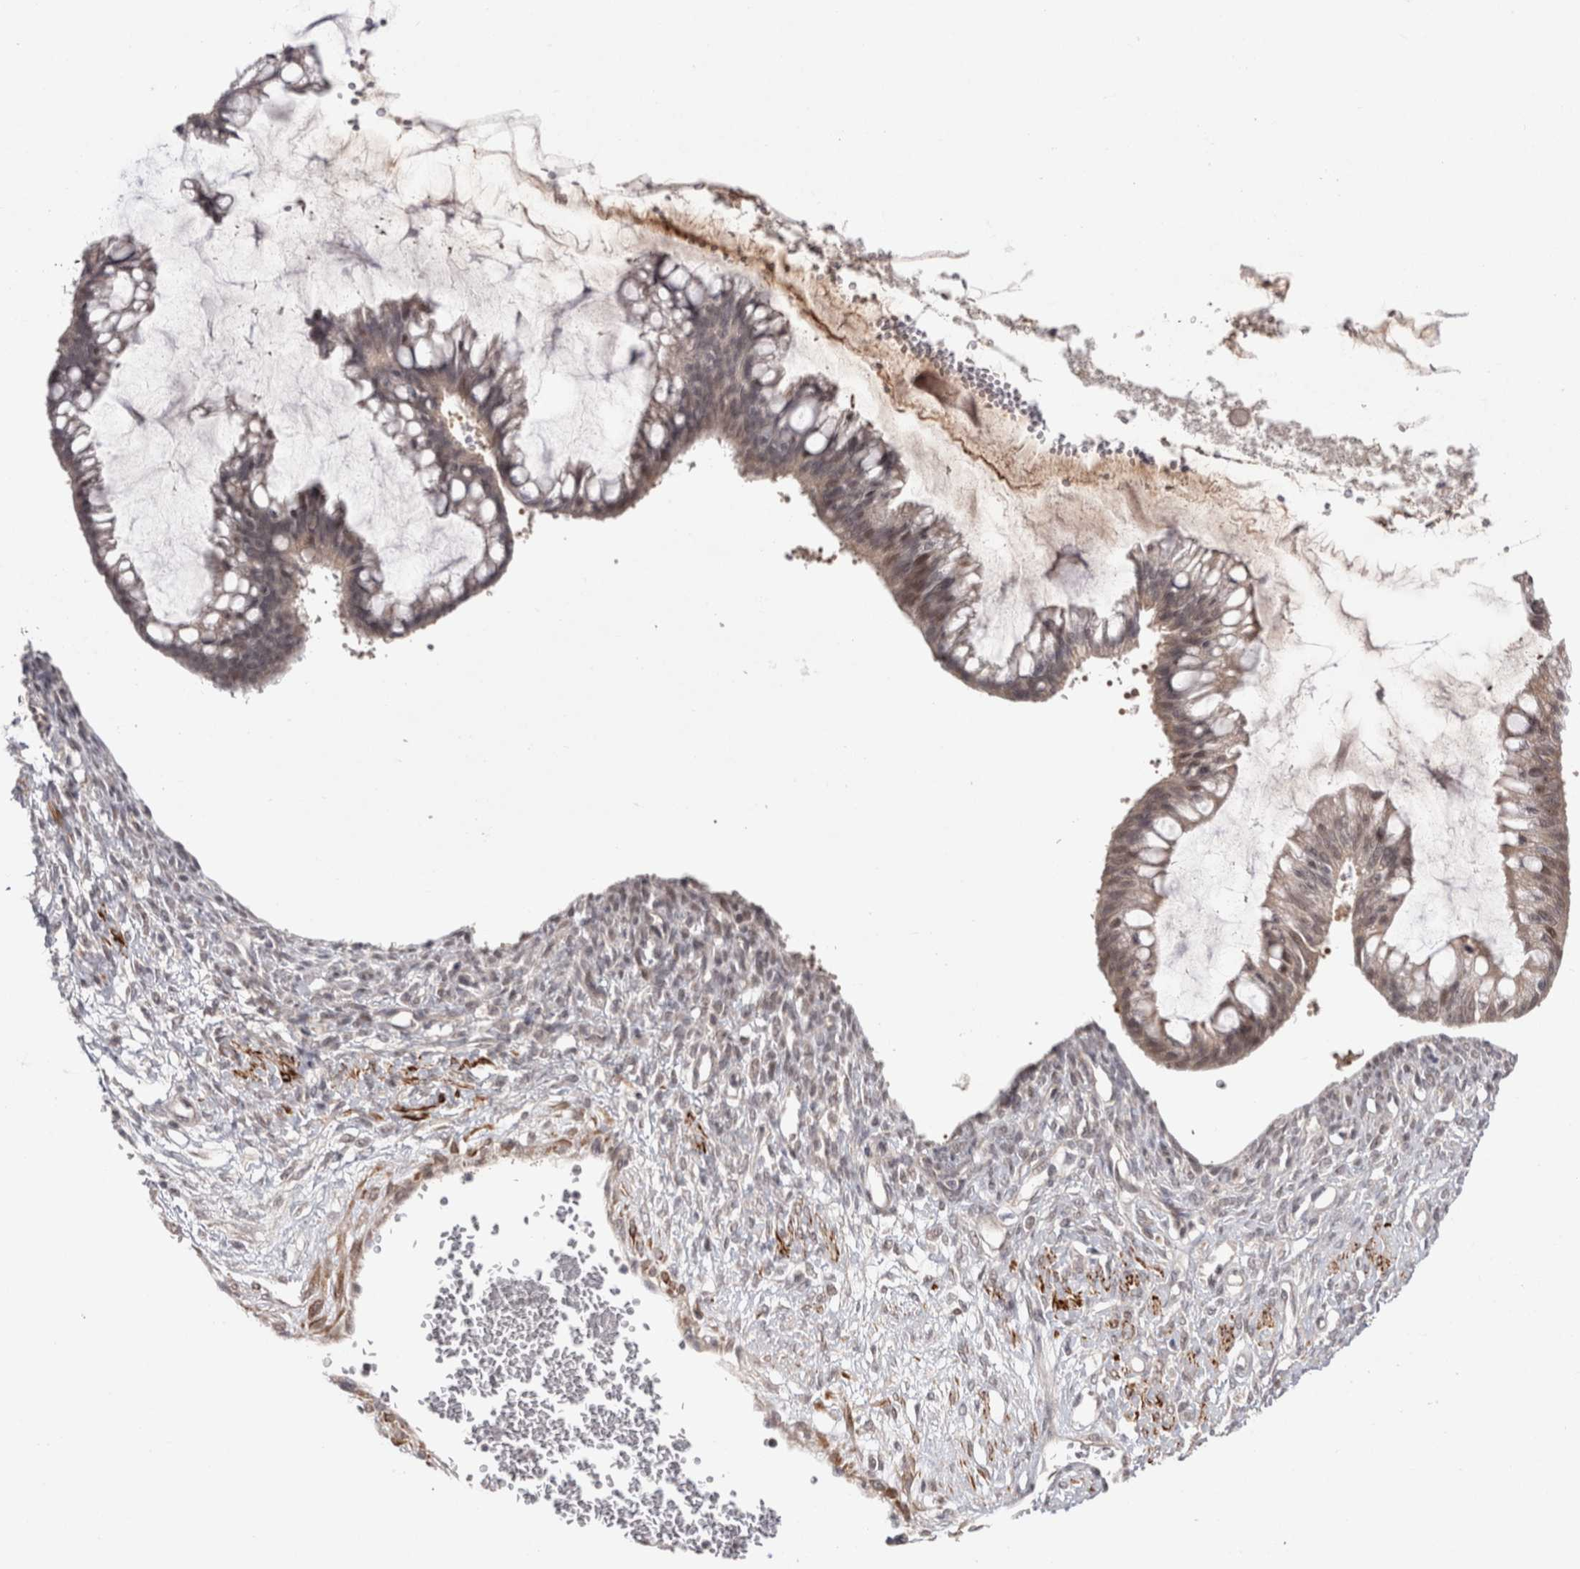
{"staining": {"intensity": "weak", "quantity": "25%-75%", "location": "cytoplasmic/membranous"}, "tissue": "ovarian cancer", "cell_type": "Tumor cells", "image_type": "cancer", "snomed": [{"axis": "morphology", "description": "Cystadenocarcinoma, mucinous, NOS"}, {"axis": "topography", "description": "Ovary"}], "caption": "Immunohistochemistry photomicrograph of mucinous cystadenocarcinoma (ovarian) stained for a protein (brown), which shows low levels of weak cytoplasmic/membranous positivity in about 25%-75% of tumor cells.", "gene": "ZNF318", "patient": {"sex": "female", "age": 73}}